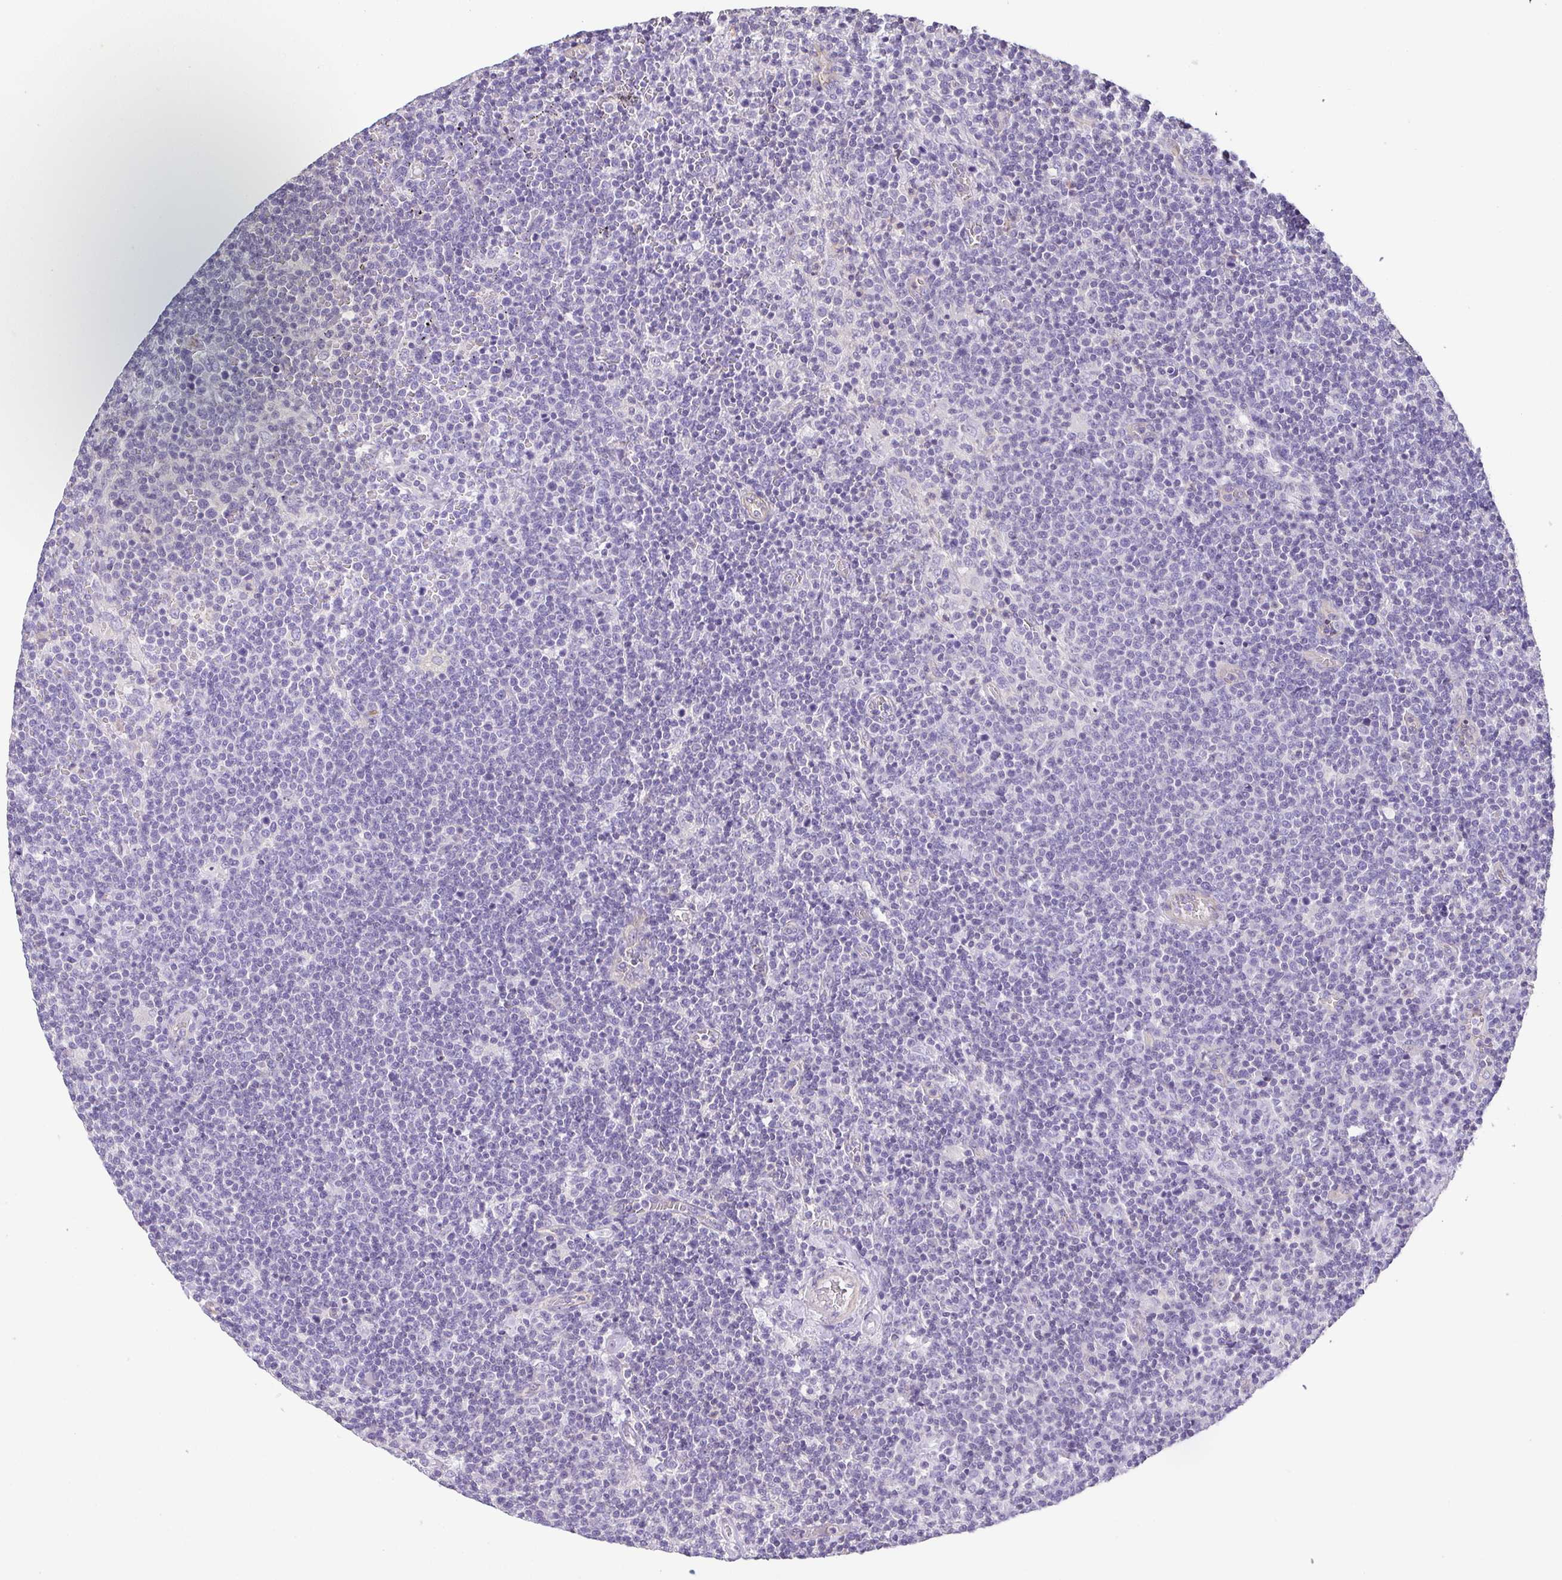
{"staining": {"intensity": "negative", "quantity": "none", "location": "none"}, "tissue": "lymphoma", "cell_type": "Tumor cells", "image_type": "cancer", "snomed": [{"axis": "morphology", "description": "Malignant lymphoma, non-Hodgkin's type, High grade"}, {"axis": "topography", "description": "Lymph node"}], "caption": "Histopathology image shows no significant protein expression in tumor cells of malignant lymphoma, non-Hodgkin's type (high-grade).", "gene": "MYL6", "patient": {"sex": "male", "age": 61}}